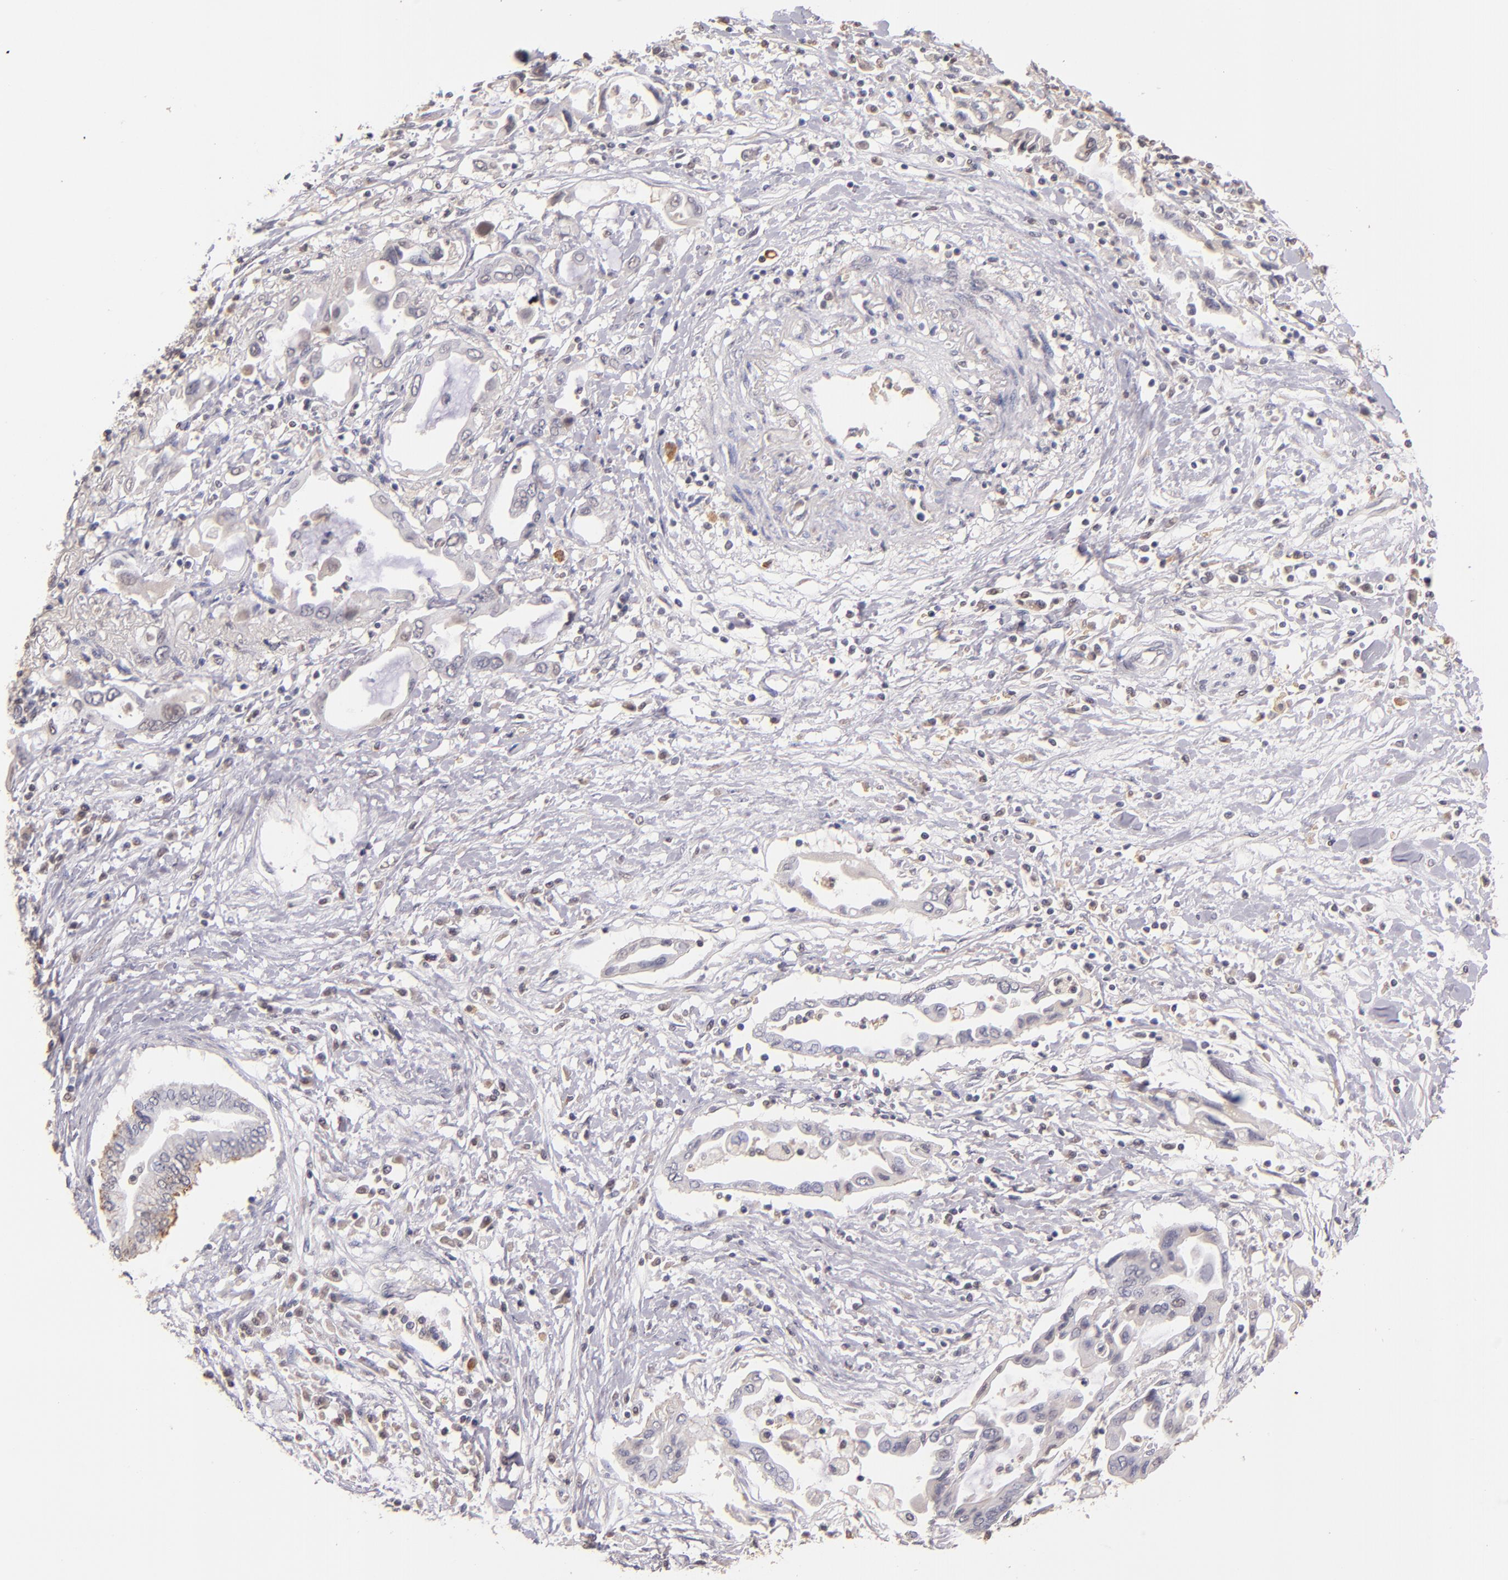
{"staining": {"intensity": "weak", "quantity": "<25%", "location": "cytoplasmic/membranous"}, "tissue": "pancreatic cancer", "cell_type": "Tumor cells", "image_type": "cancer", "snomed": [{"axis": "morphology", "description": "Adenocarcinoma, NOS"}, {"axis": "topography", "description": "Pancreas"}], "caption": "This is an immunohistochemistry (IHC) photomicrograph of adenocarcinoma (pancreatic). There is no staining in tumor cells.", "gene": "SERPINC1", "patient": {"sex": "female", "age": 57}}